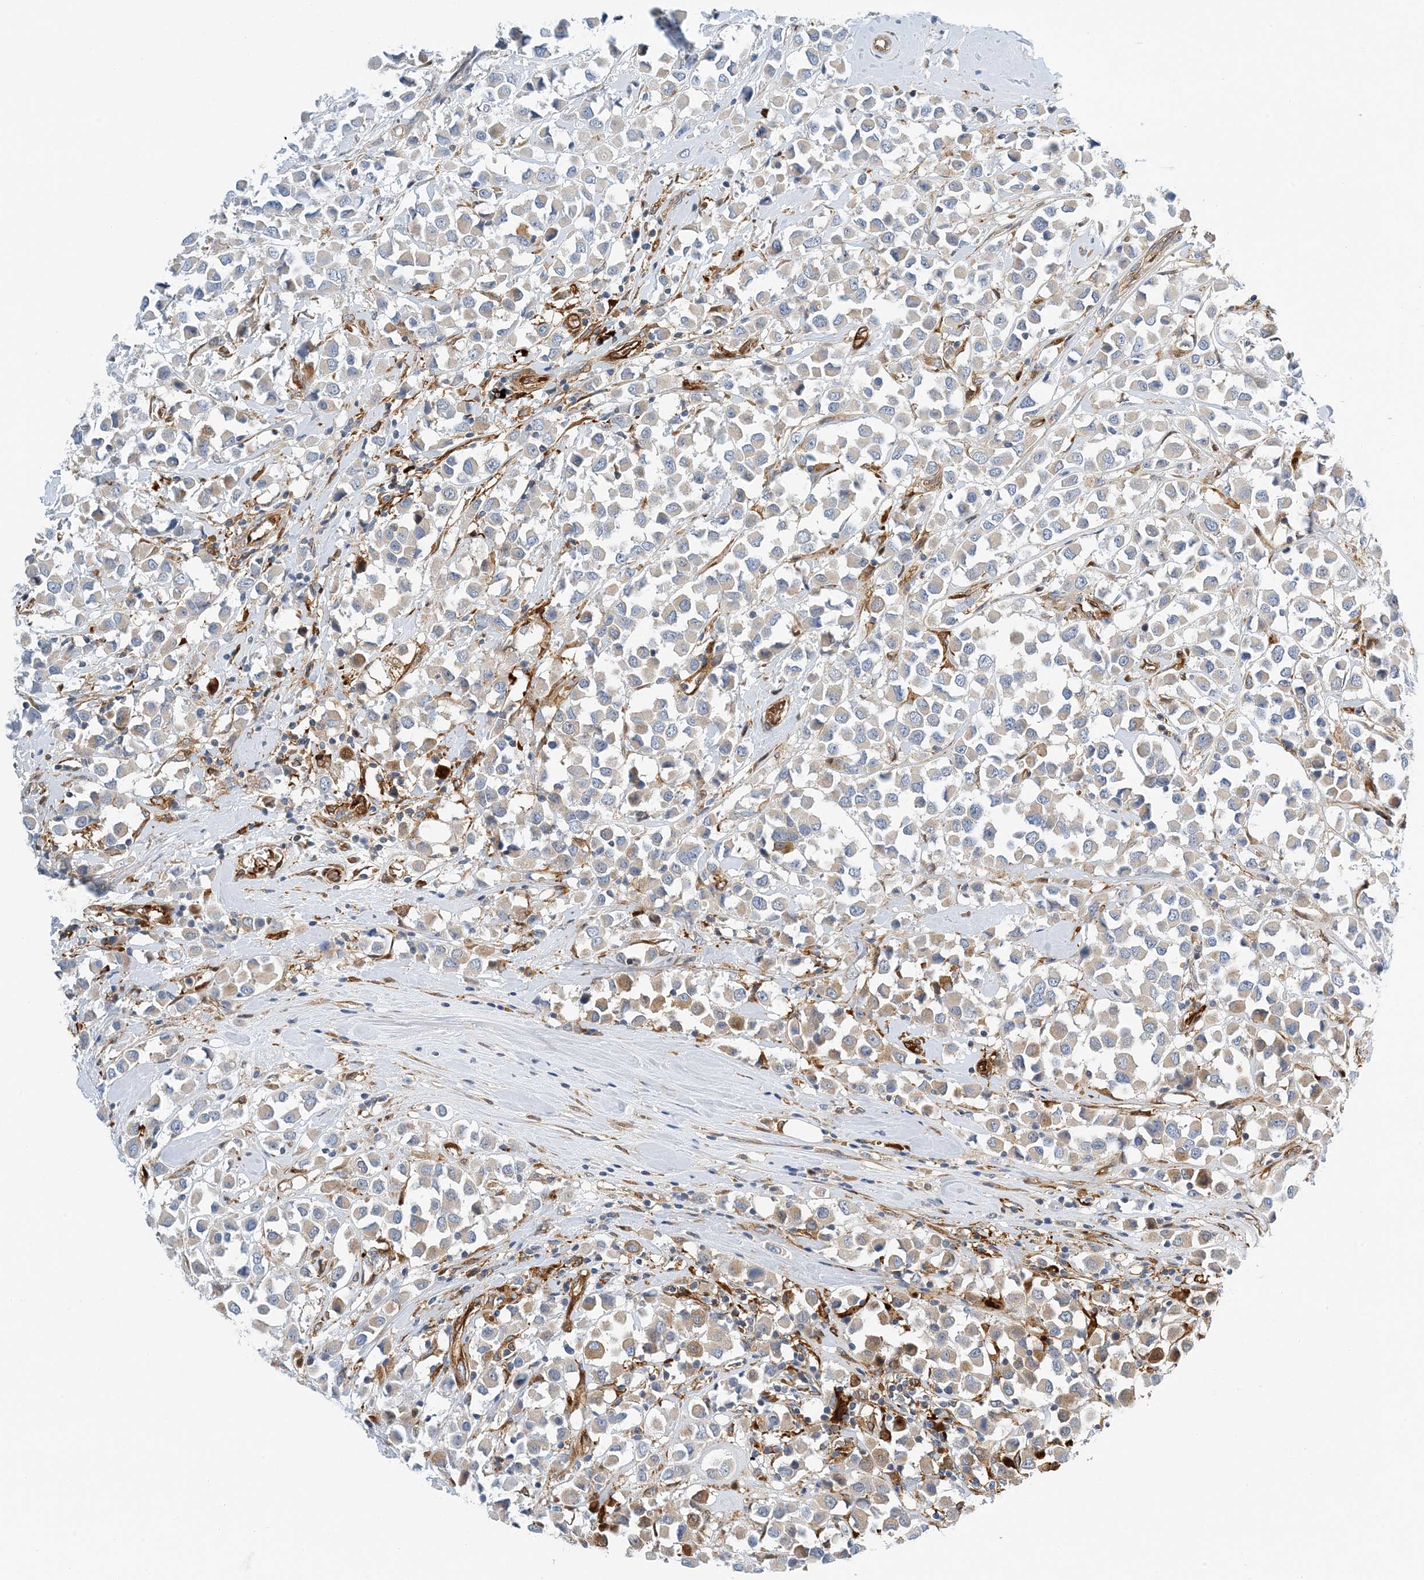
{"staining": {"intensity": "weak", "quantity": "<25%", "location": "cytoplasmic/membranous"}, "tissue": "breast cancer", "cell_type": "Tumor cells", "image_type": "cancer", "snomed": [{"axis": "morphology", "description": "Duct carcinoma"}, {"axis": "topography", "description": "Breast"}], "caption": "The IHC micrograph has no significant positivity in tumor cells of breast cancer tissue.", "gene": "PCDHA2", "patient": {"sex": "female", "age": 61}}